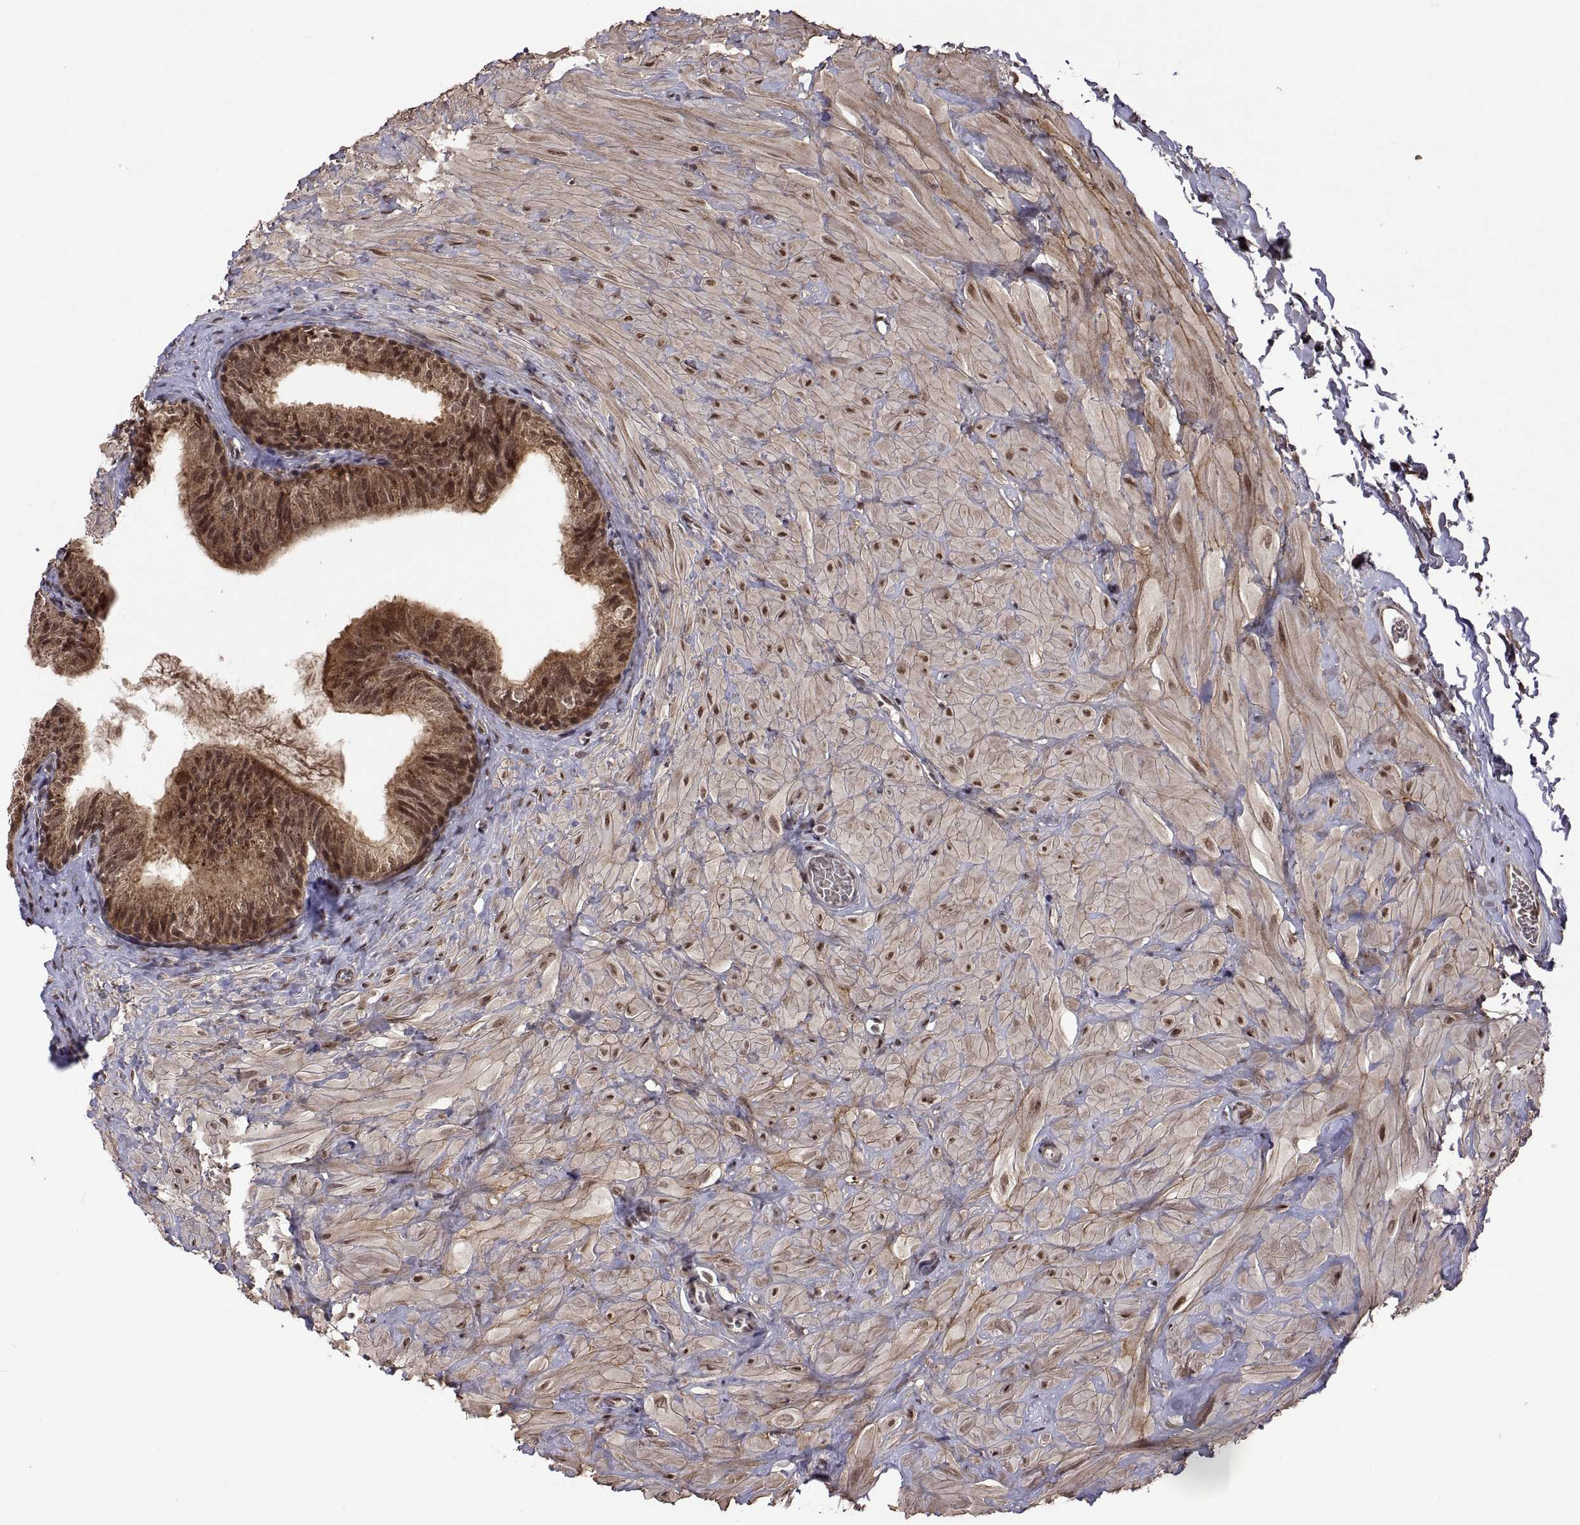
{"staining": {"intensity": "moderate", "quantity": ">75%", "location": "cytoplasmic/membranous,nuclear"}, "tissue": "epididymis", "cell_type": "Glandular cells", "image_type": "normal", "snomed": [{"axis": "morphology", "description": "Normal tissue, NOS"}, {"axis": "topography", "description": "Epididymis"}, {"axis": "topography", "description": "Vas deferens"}], "caption": "Glandular cells show medium levels of moderate cytoplasmic/membranous,nuclear staining in about >75% of cells in benign human epididymis.", "gene": "ZNRF2", "patient": {"sex": "male", "age": 23}}